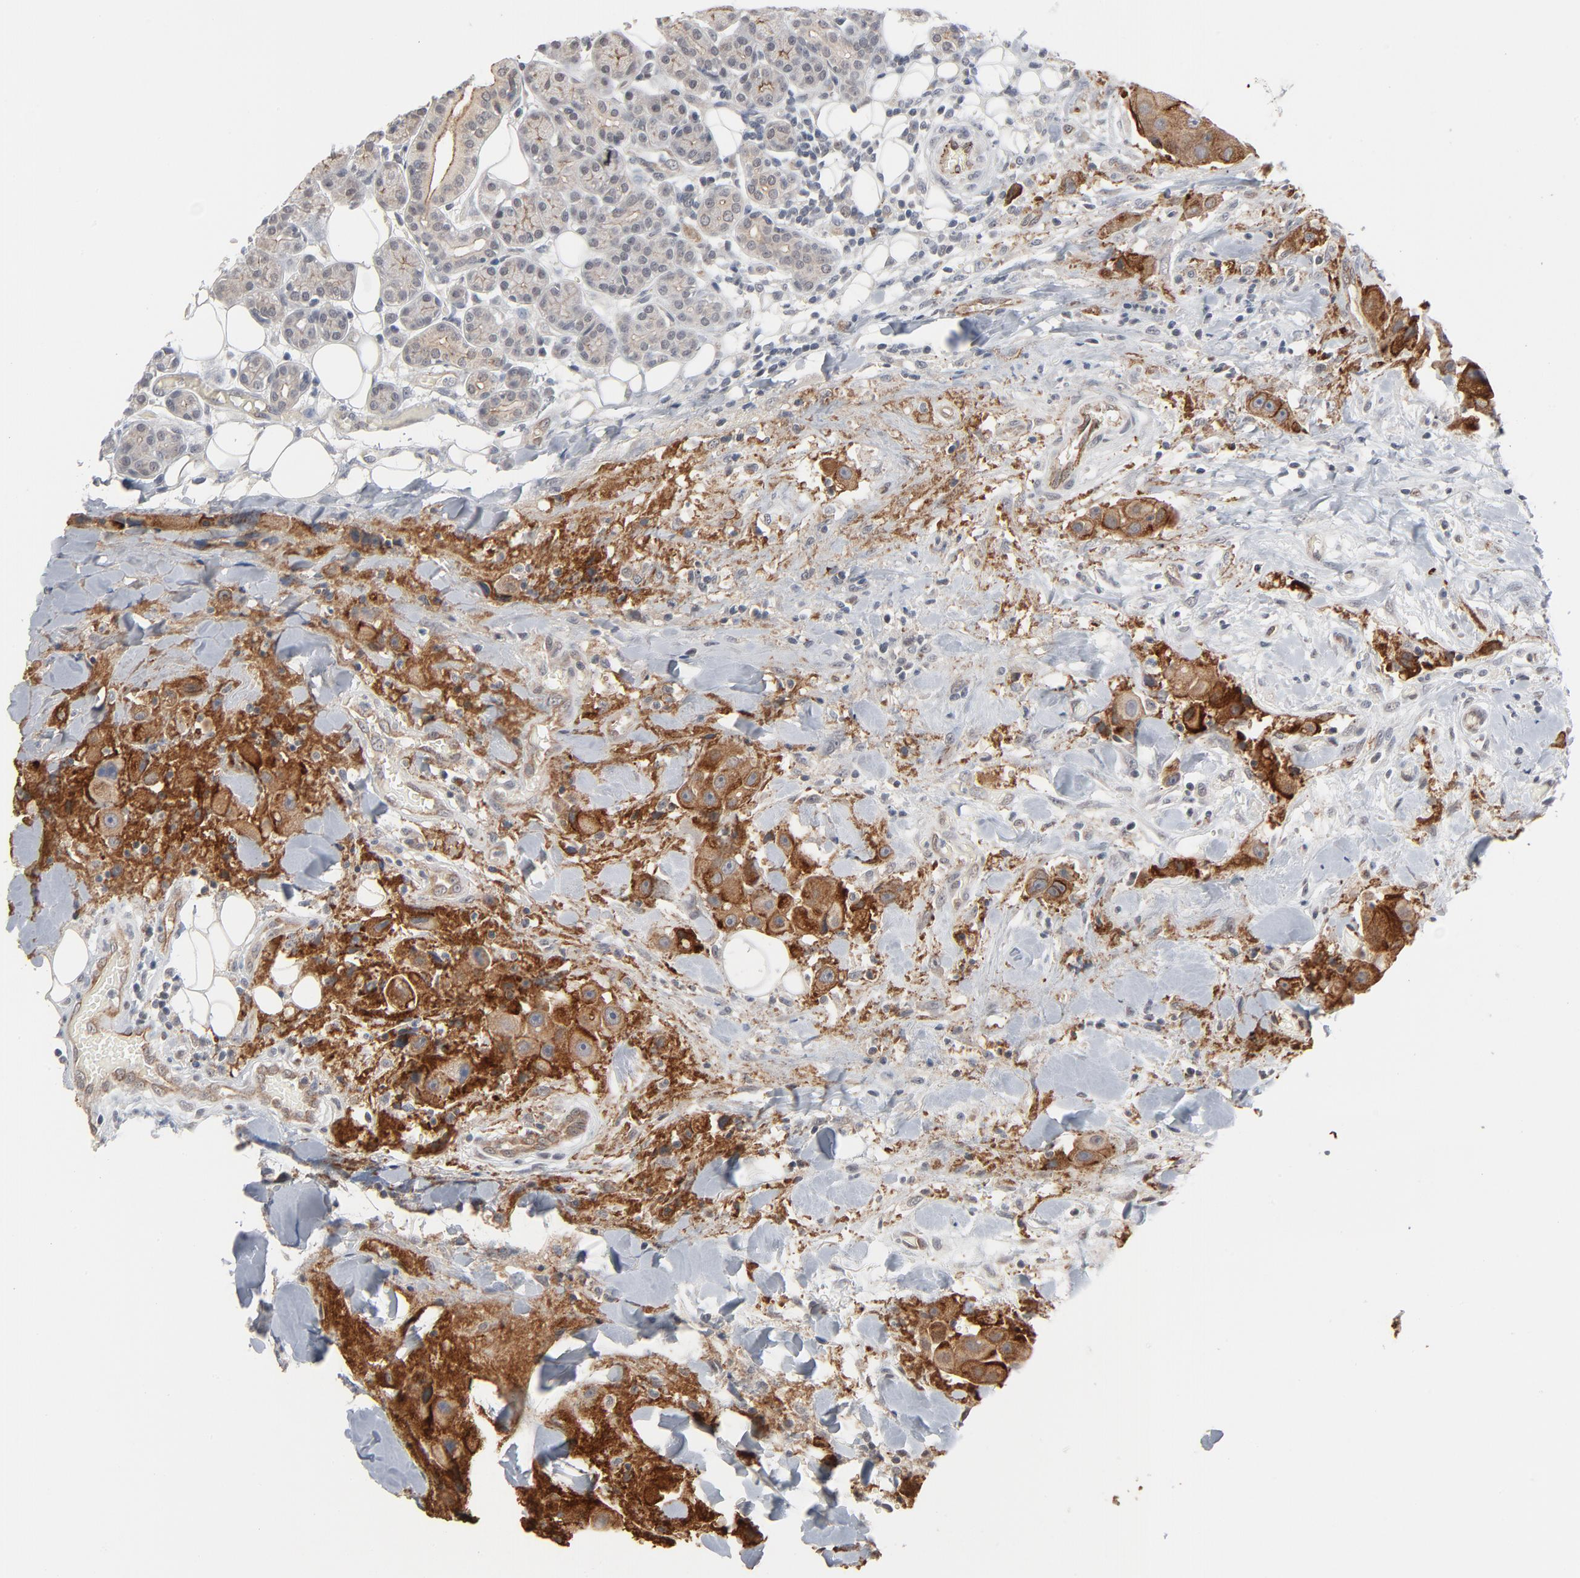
{"staining": {"intensity": "strong", "quantity": ">75%", "location": "cytoplasmic/membranous"}, "tissue": "head and neck cancer", "cell_type": "Tumor cells", "image_type": "cancer", "snomed": [{"axis": "morphology", "description": "Normal tissue, NOS"}, {"axis": "morphology", "description": "Adenocarcinoma, NOS"}, {"axis": "topography", "description": "Salivary gland"}, {"axis": "topography", "description": "Head-Neck"}], "caption": "High-magnification brightfield microscopy of head and neck adenocarcinoma stained with DAB (3,3'-diaminobenzidine) (brown) and counterstained with hematoxylin (blue). tumor cells exhibit strong cytoplasmic/membranous positivity is seen in about>75% of cells.", "gene": "ITPR3", "patient": {"sex": "male", "age": 80}}